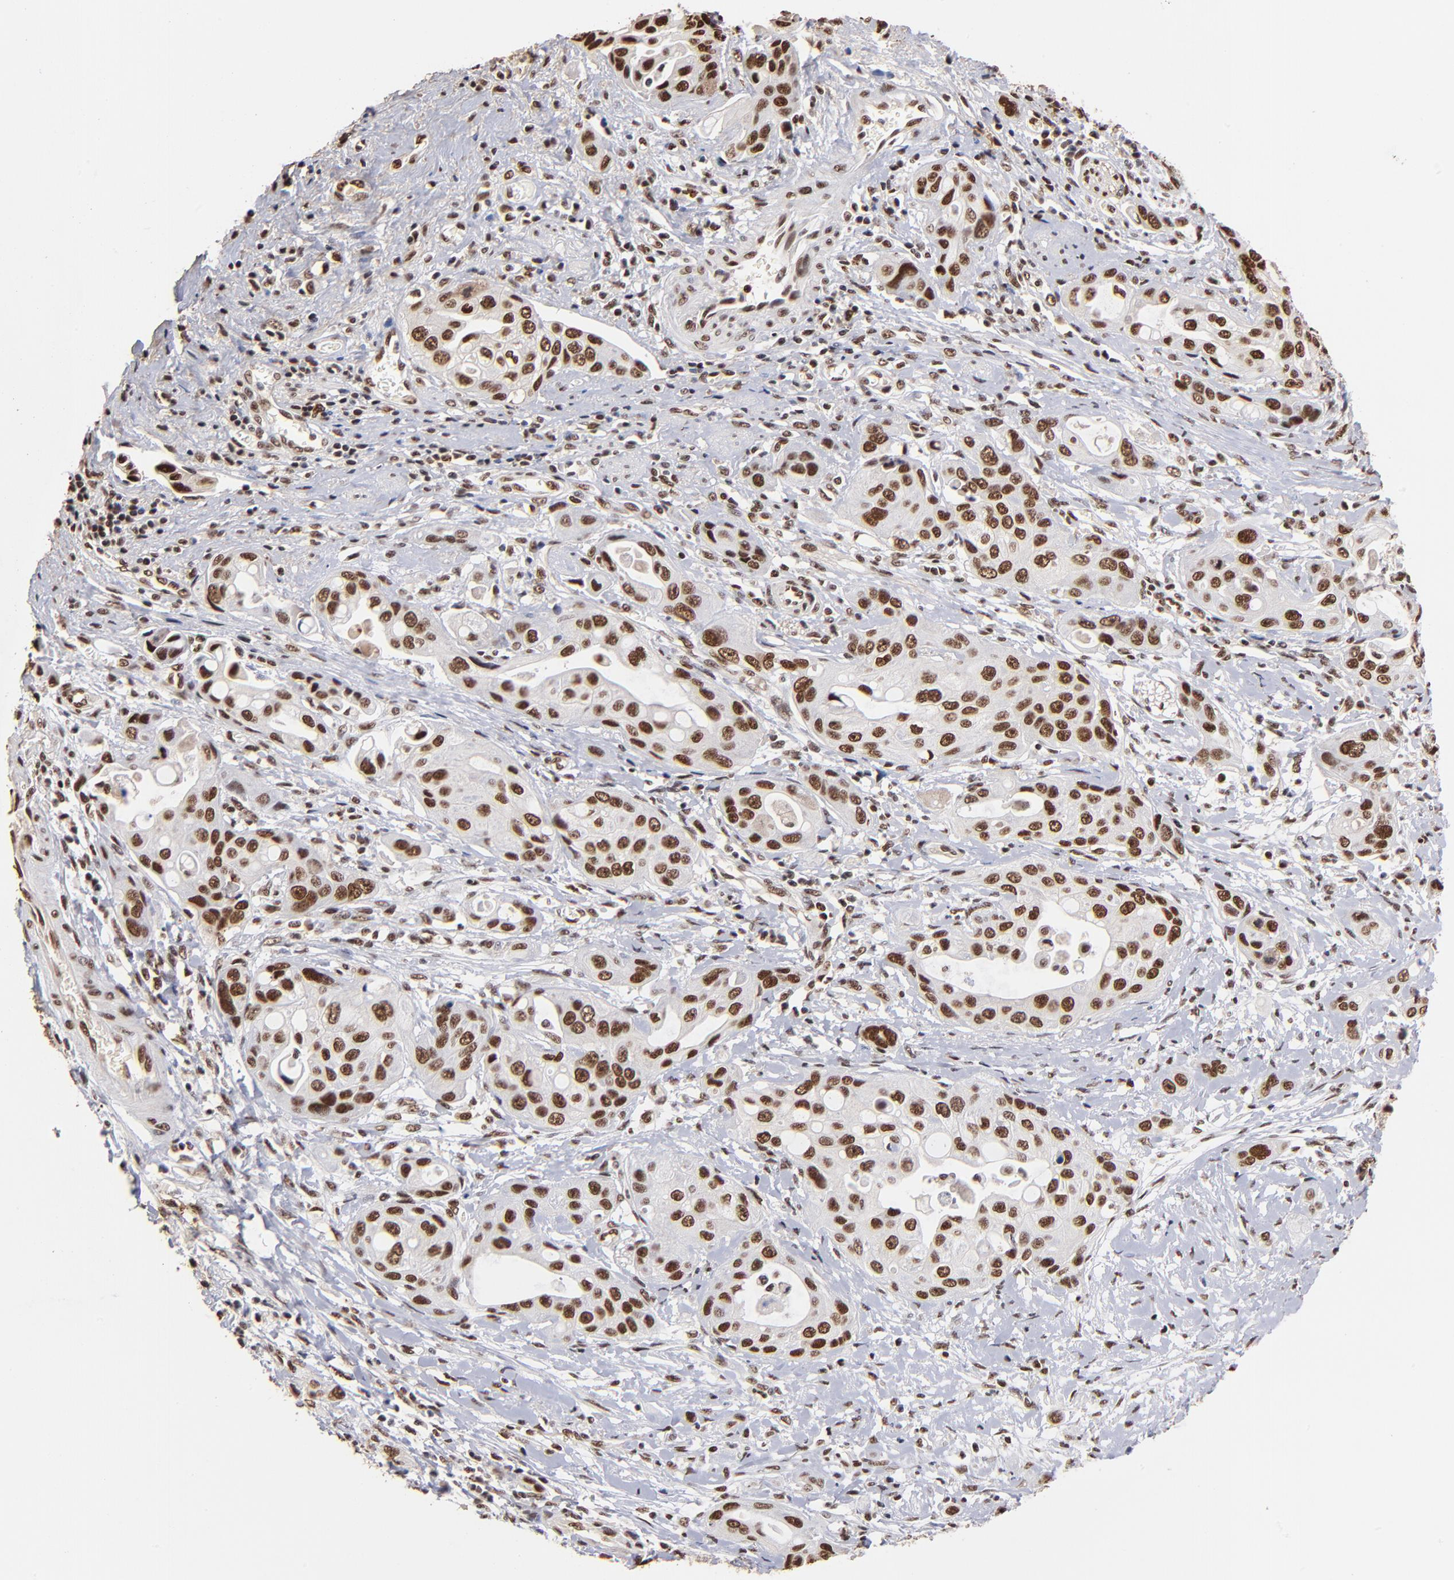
{"staining": {"intensity": "moderate", "quantity": ">75%", "location": "nuclear"}, "tissue": "pancreatic cancer", "cell_type": "Tumor cells", "image_type": "cancer", "snomed": [{"axis": "morphology", "description": "Adenocarcinoma, NOS"}, {"axis": "topography", "description": "Pancreas"}], "caption": "Pancreatic cancer stained with a protein marker reveals moderate staining in tumor cells.", "gene": "ZNF146", "patient": {"sex": "female", "age": 60}}